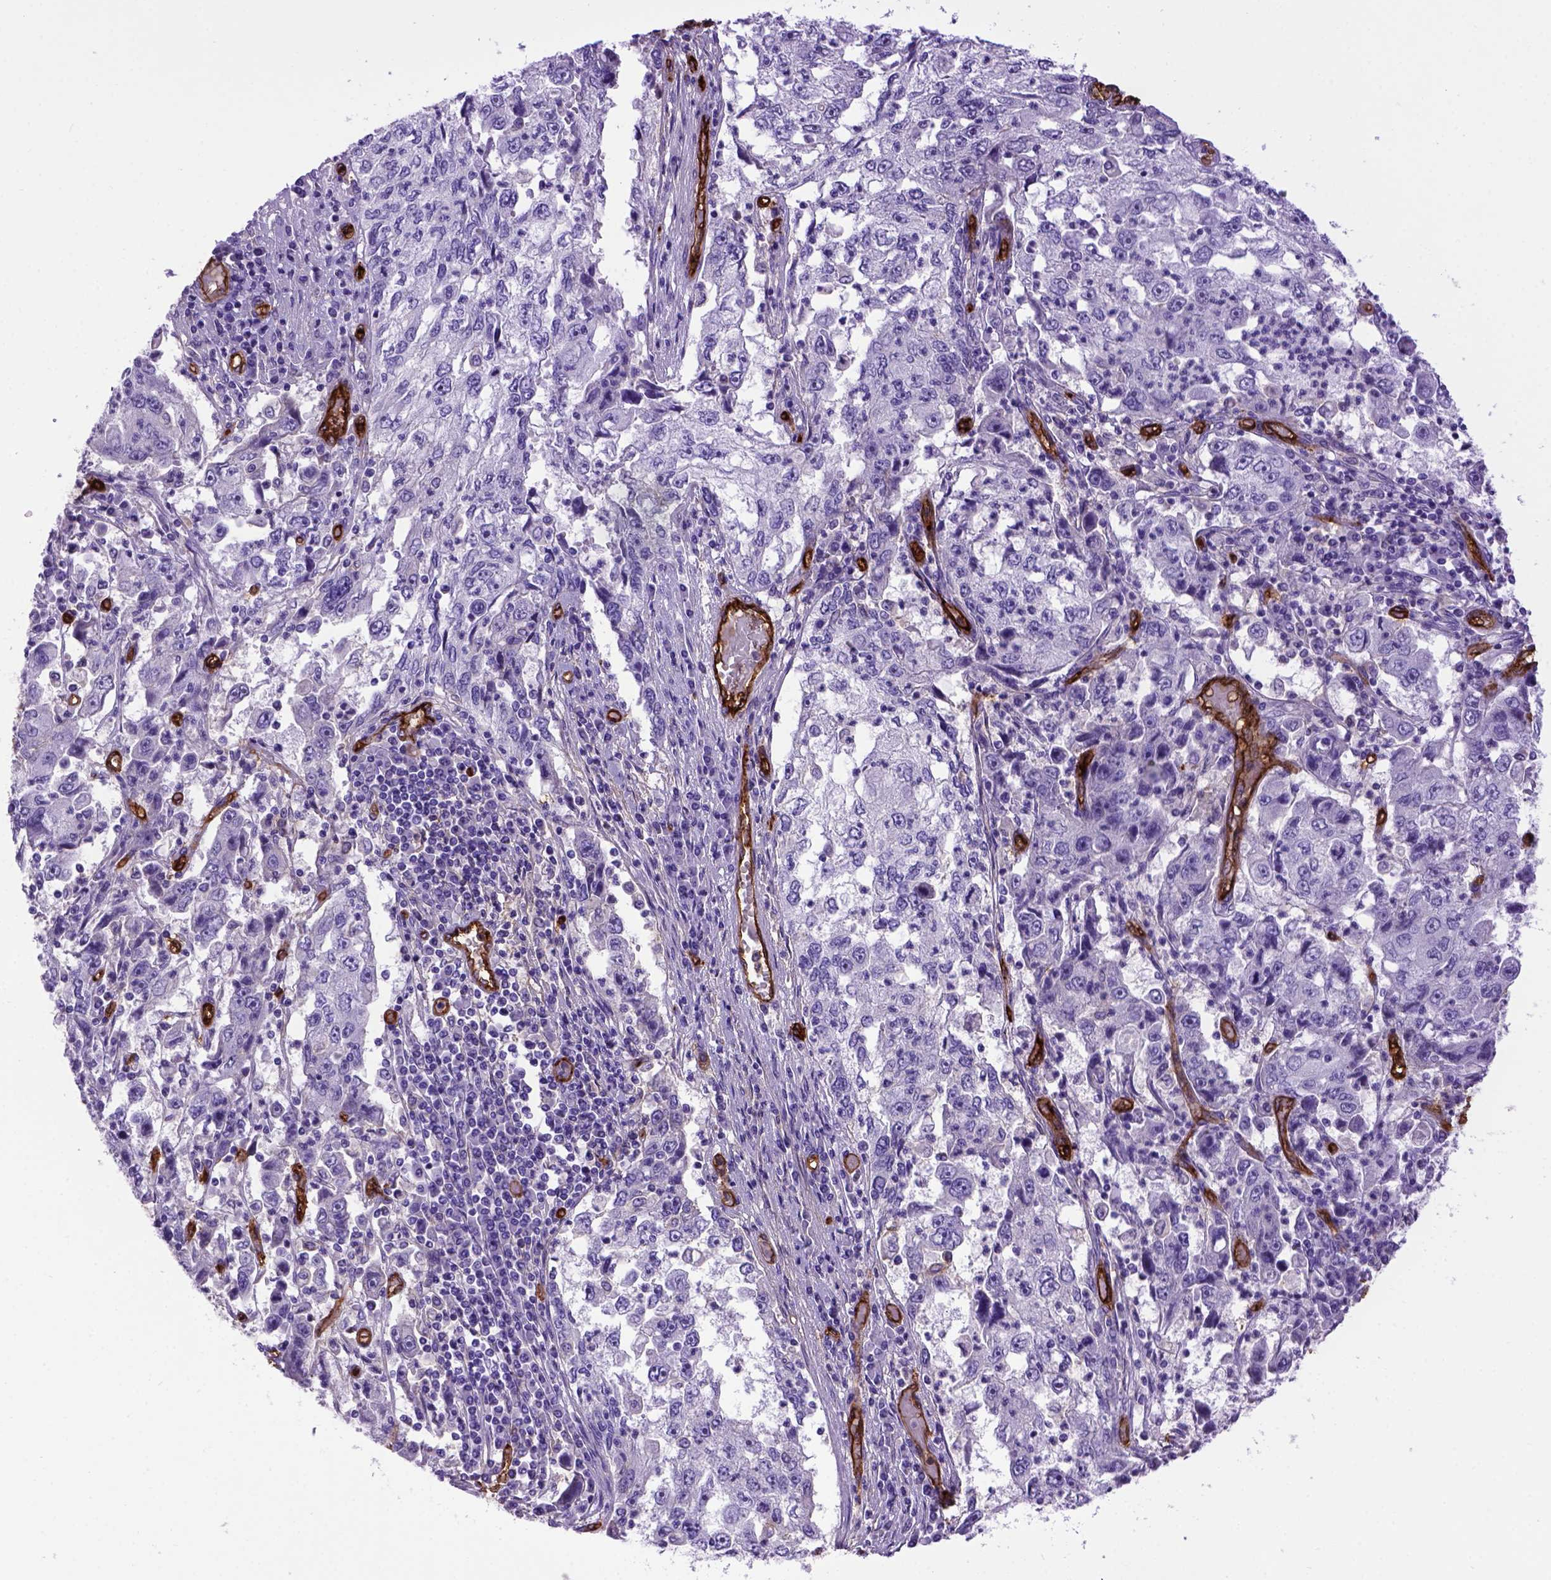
{"staining": {"intensity": "negative", "quantity": "none", "location": "none"}, "tissue": "cervical cancer", "cell_type": "Tumor cells", "image_type": "cancer", "snomed": [{"axis": "morphology", "description": "Squamous cell carcinoma, NOS"}, {"axis": "topography", "description": "Cervix"}], "caption": "Histopathology image shows no significant protein expression in tumor cells of cervical cancer (squamous cell carcinoma). (Stains: DAB IHC with hematoxylin counter stain, Microscopy: brightfield microscopy at high magnification).", "gene": "ENG", "patient": {"sex": "female", "age": 36}}